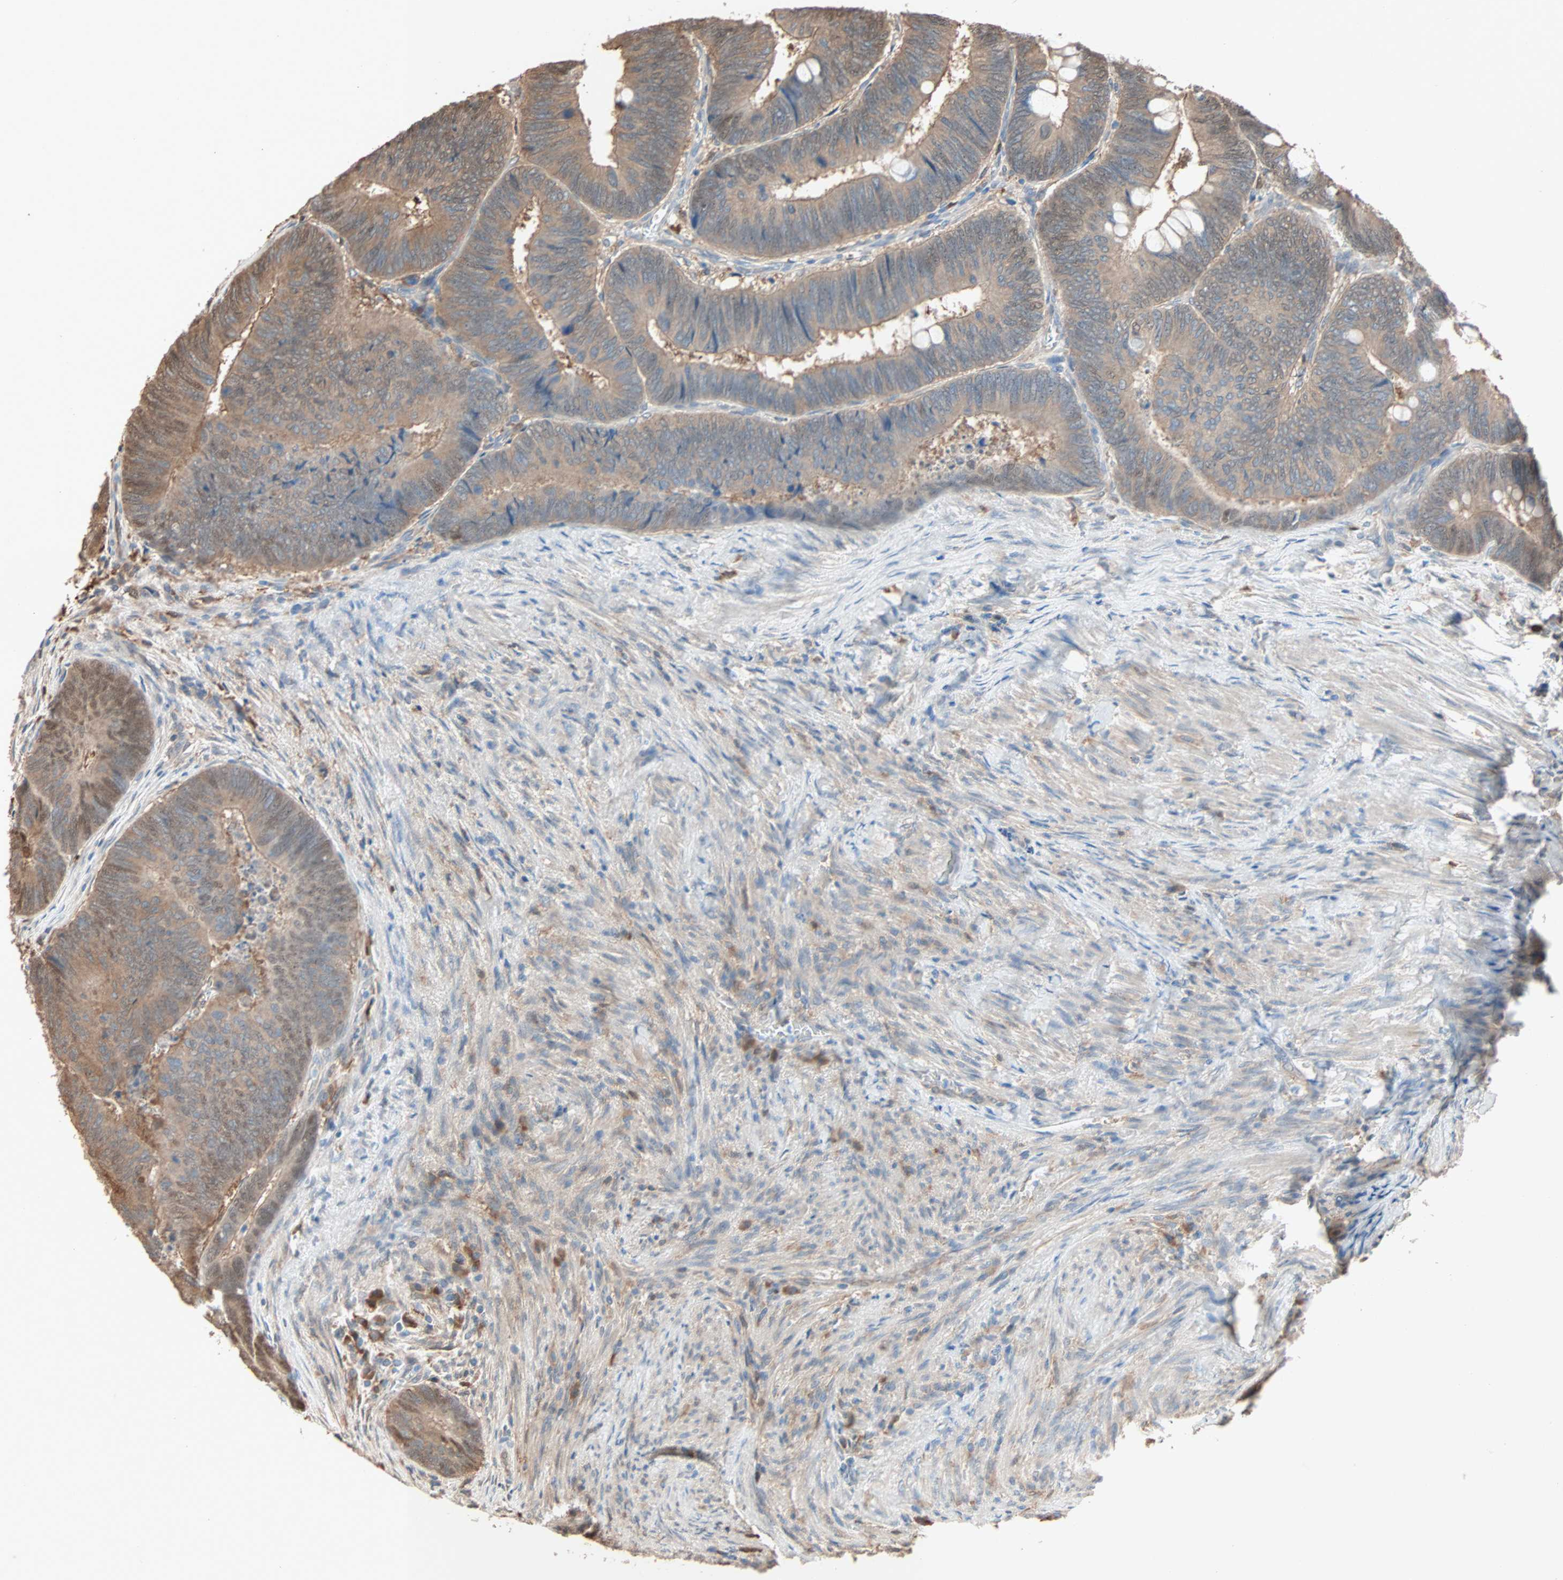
{"staining": {"intensity": "moderate", "quantity": ">75%", "location": "cytoplasmic/membranous"}, "tissue": "colorectal cancer", "cell_type": "Tumor cells", "image_type": "cancer", "snomed": [{"axis": "morphology", "description": "Normal tissue, NOS"}, {"axis": "morphology", "description": "Adenocarcinoma, NOS"}, {"axis": "topography", "description": "Rectum"}, {"axis": "topography", "description": "Peripheral nerve tissue"}], "caption": "IHC photomicrograph of neoplastic tissue: human colorectal cancer stained using immunohistochemistry (IHC) reveals medium levels of moderate protein expression localized specifically in the cytoplasmic/membranous of tumor cells, appearing as a cytoplasmic/membranous brown color.", "gene": "PRDX1", "patient": {"sex": "male", "age": 92}}